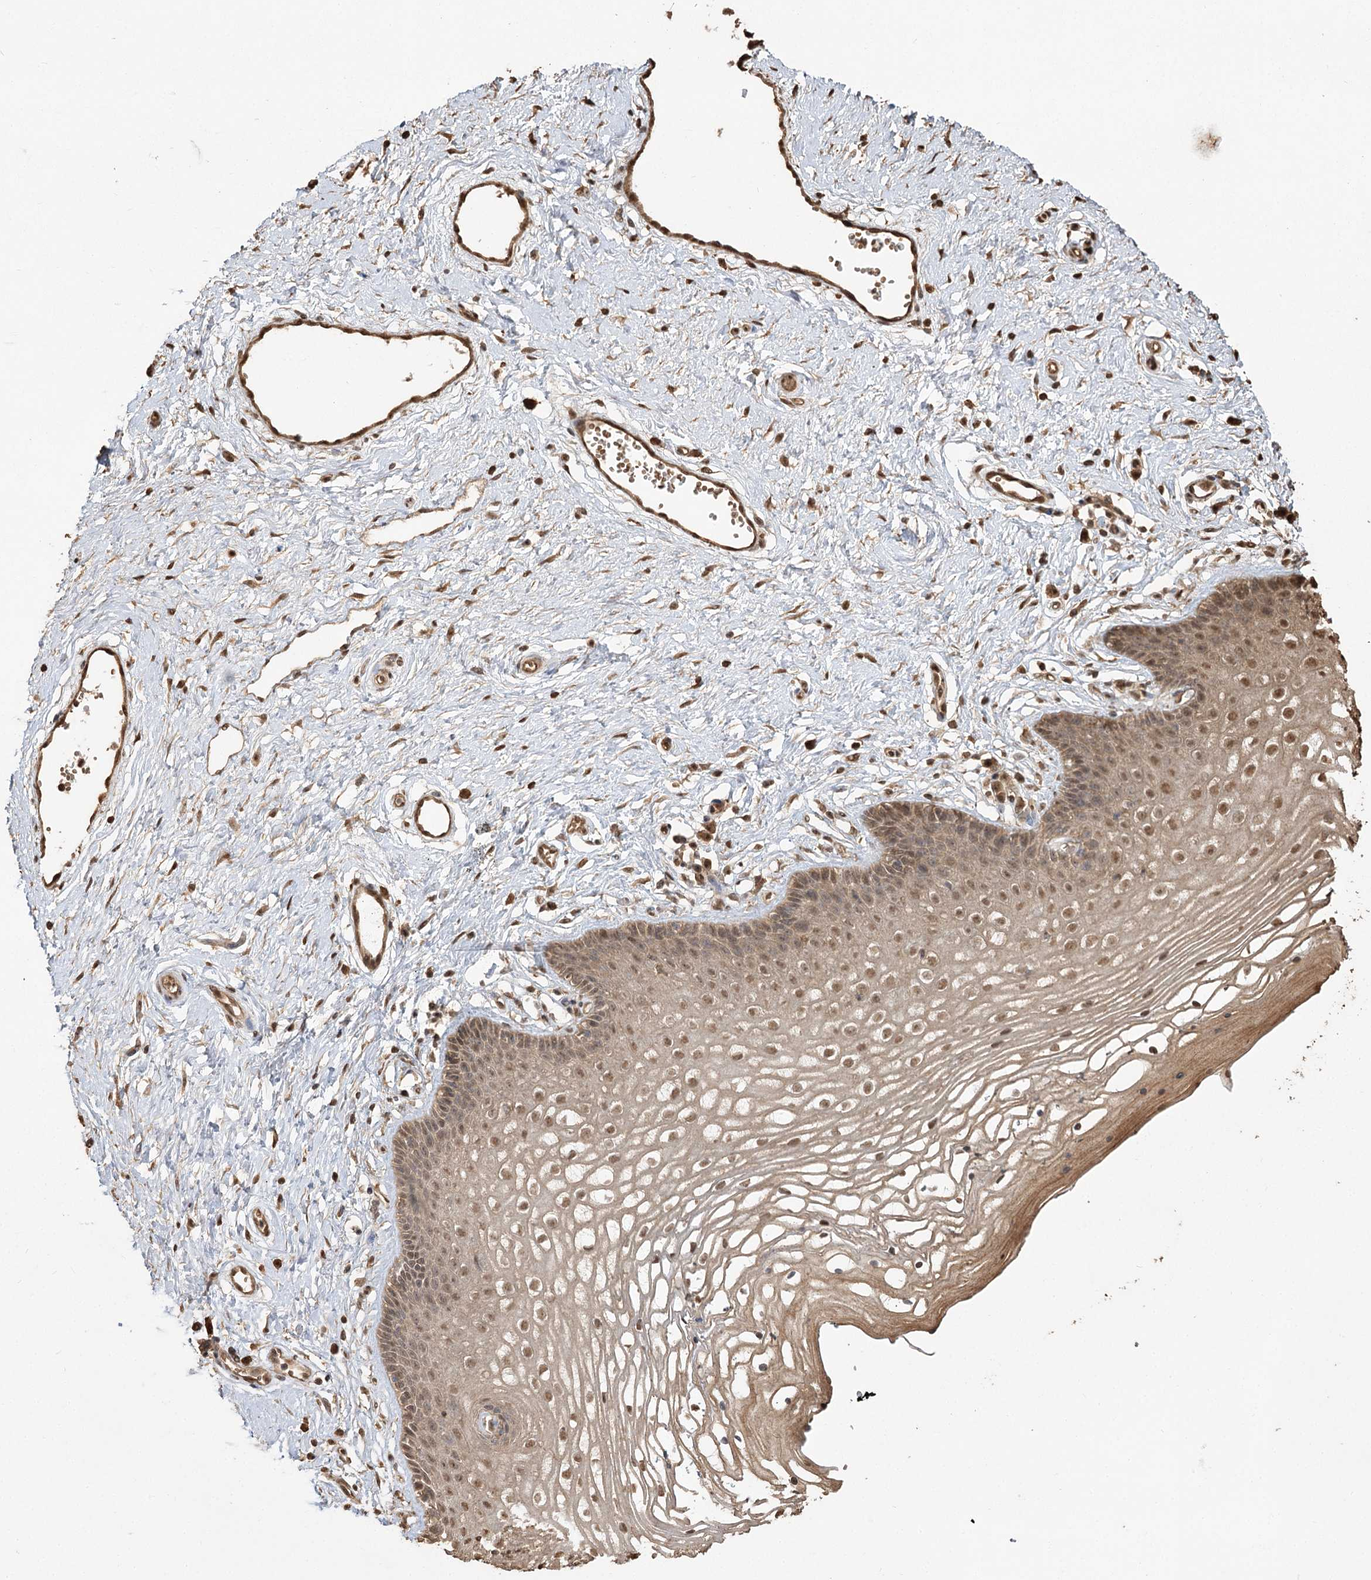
{"staining": {"intensity": "moderate", "quantity": "25%-75%", "location": "cytoplasmic/membranous,nuclear"}, "tissue": "vagina", "cell_type": "Squamous epithelial cells", "image_type": "normal", "snomed": [{"axis": "morphology", "description": "Normal tissue, NOS"}, {"axis": "topography", "description": "Vagina"}], "caption": "Vagina stained for a protein (brown) exhibits moderate cytoplasmic/membranous,nuclear positive staining in approximately 25%-75% of squamous epithelial cells.", "gene": "PLCH1", "patient": {"sex": "female", "age": 46}}